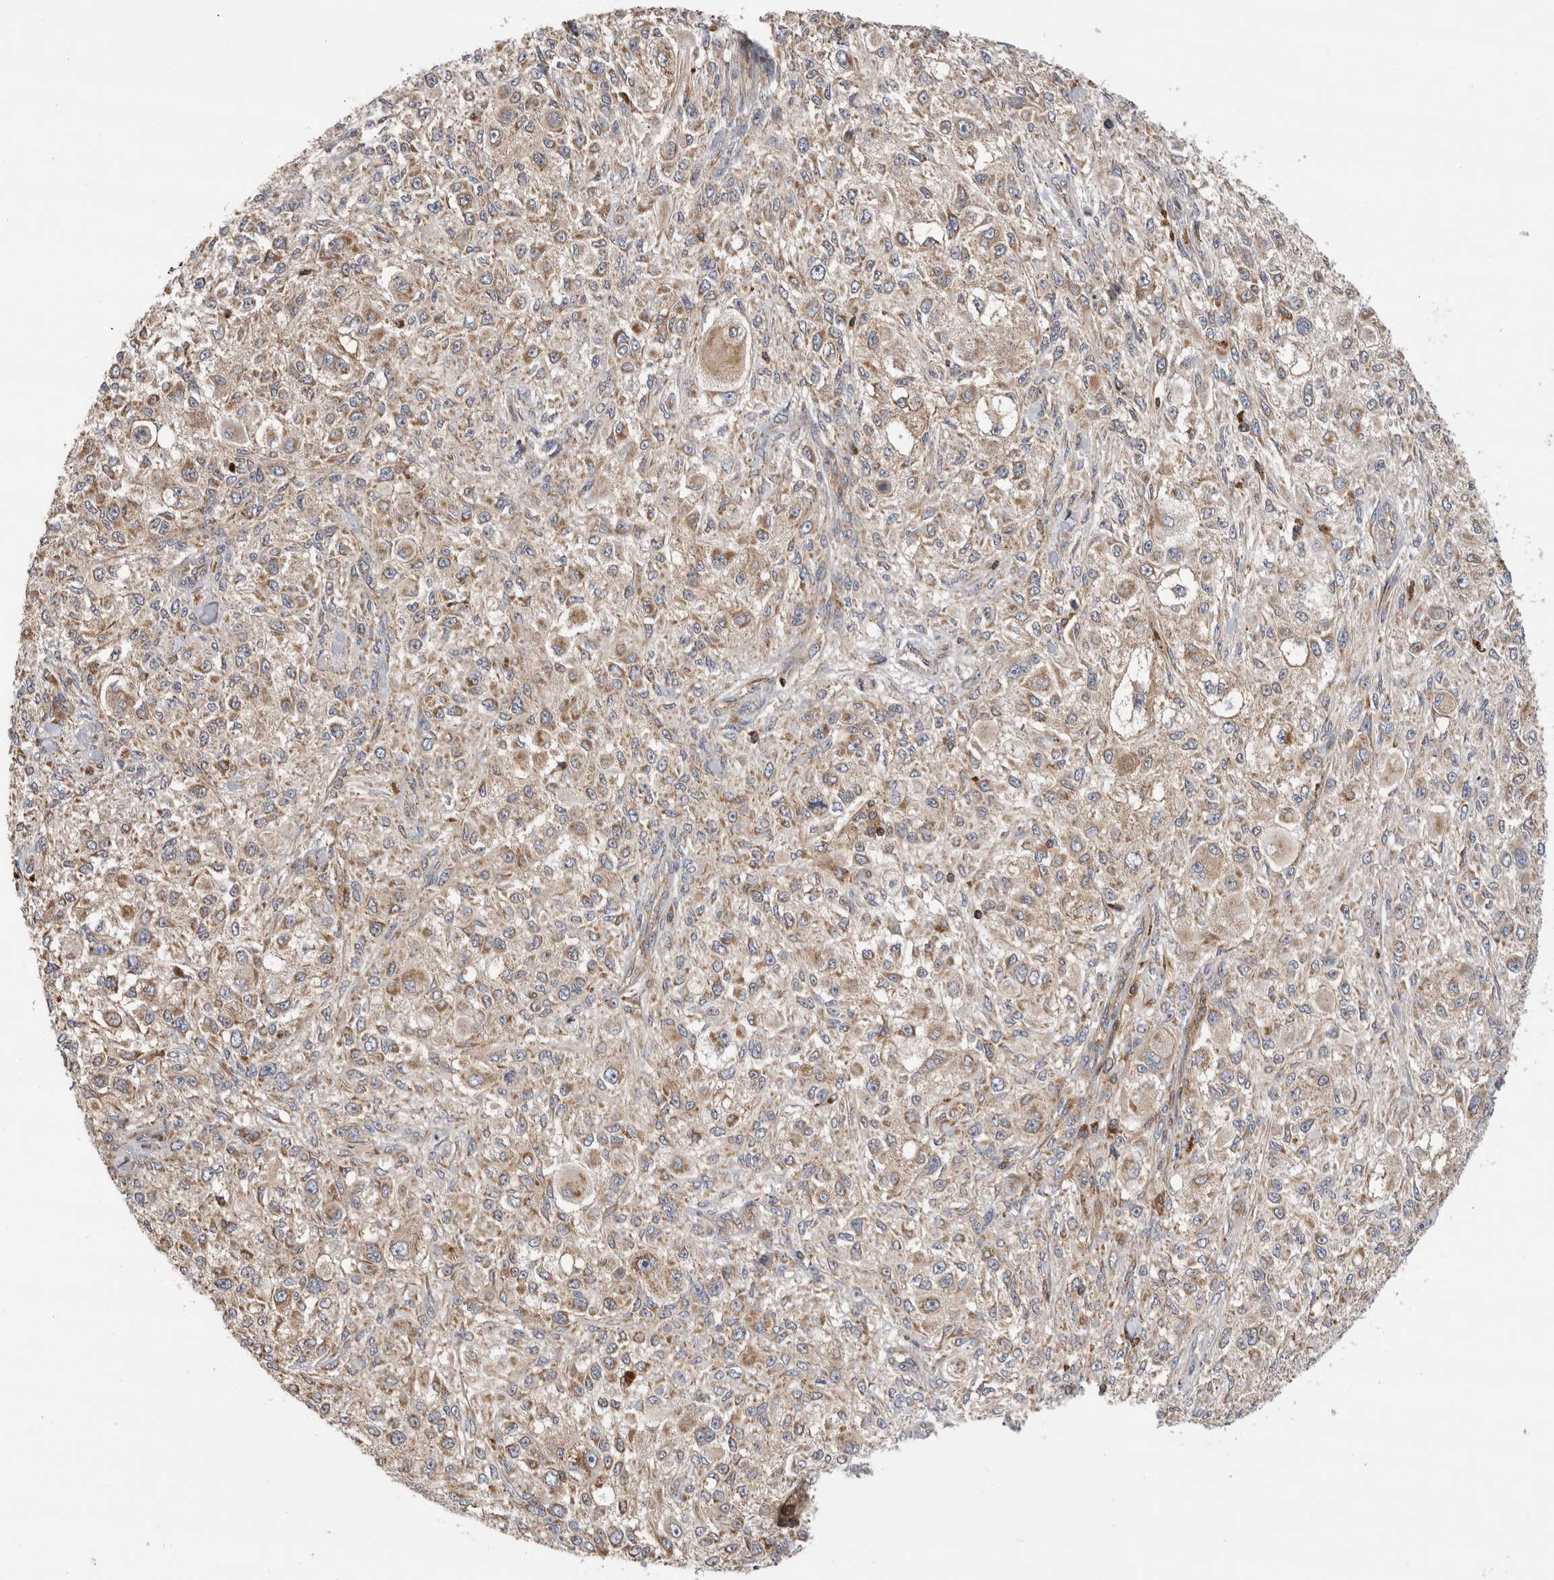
{"staining": {"intensity": "weak", "quantity": ">75%", "location": "cytoplasmic/membranous"}, "tissue": "melanoma", "cell_type": "Tumor cells", "image_type": "cancer", "snomed": [{"axis": "morphology", "description": "Necrosis, NOS"}, {"axis": "morphology", "description": "Malignant melanoma, NOS"}, {"axis": "topography", "description": "Skin"}], "caption": "Approximately >75% of tumor cells in melanoma show weak cytoplasmic/membranous protein positivity as visualized by brown immunohistochemical staining.", "gene": "GRIK2", "patient": {"sex": "female", "age": 87}}